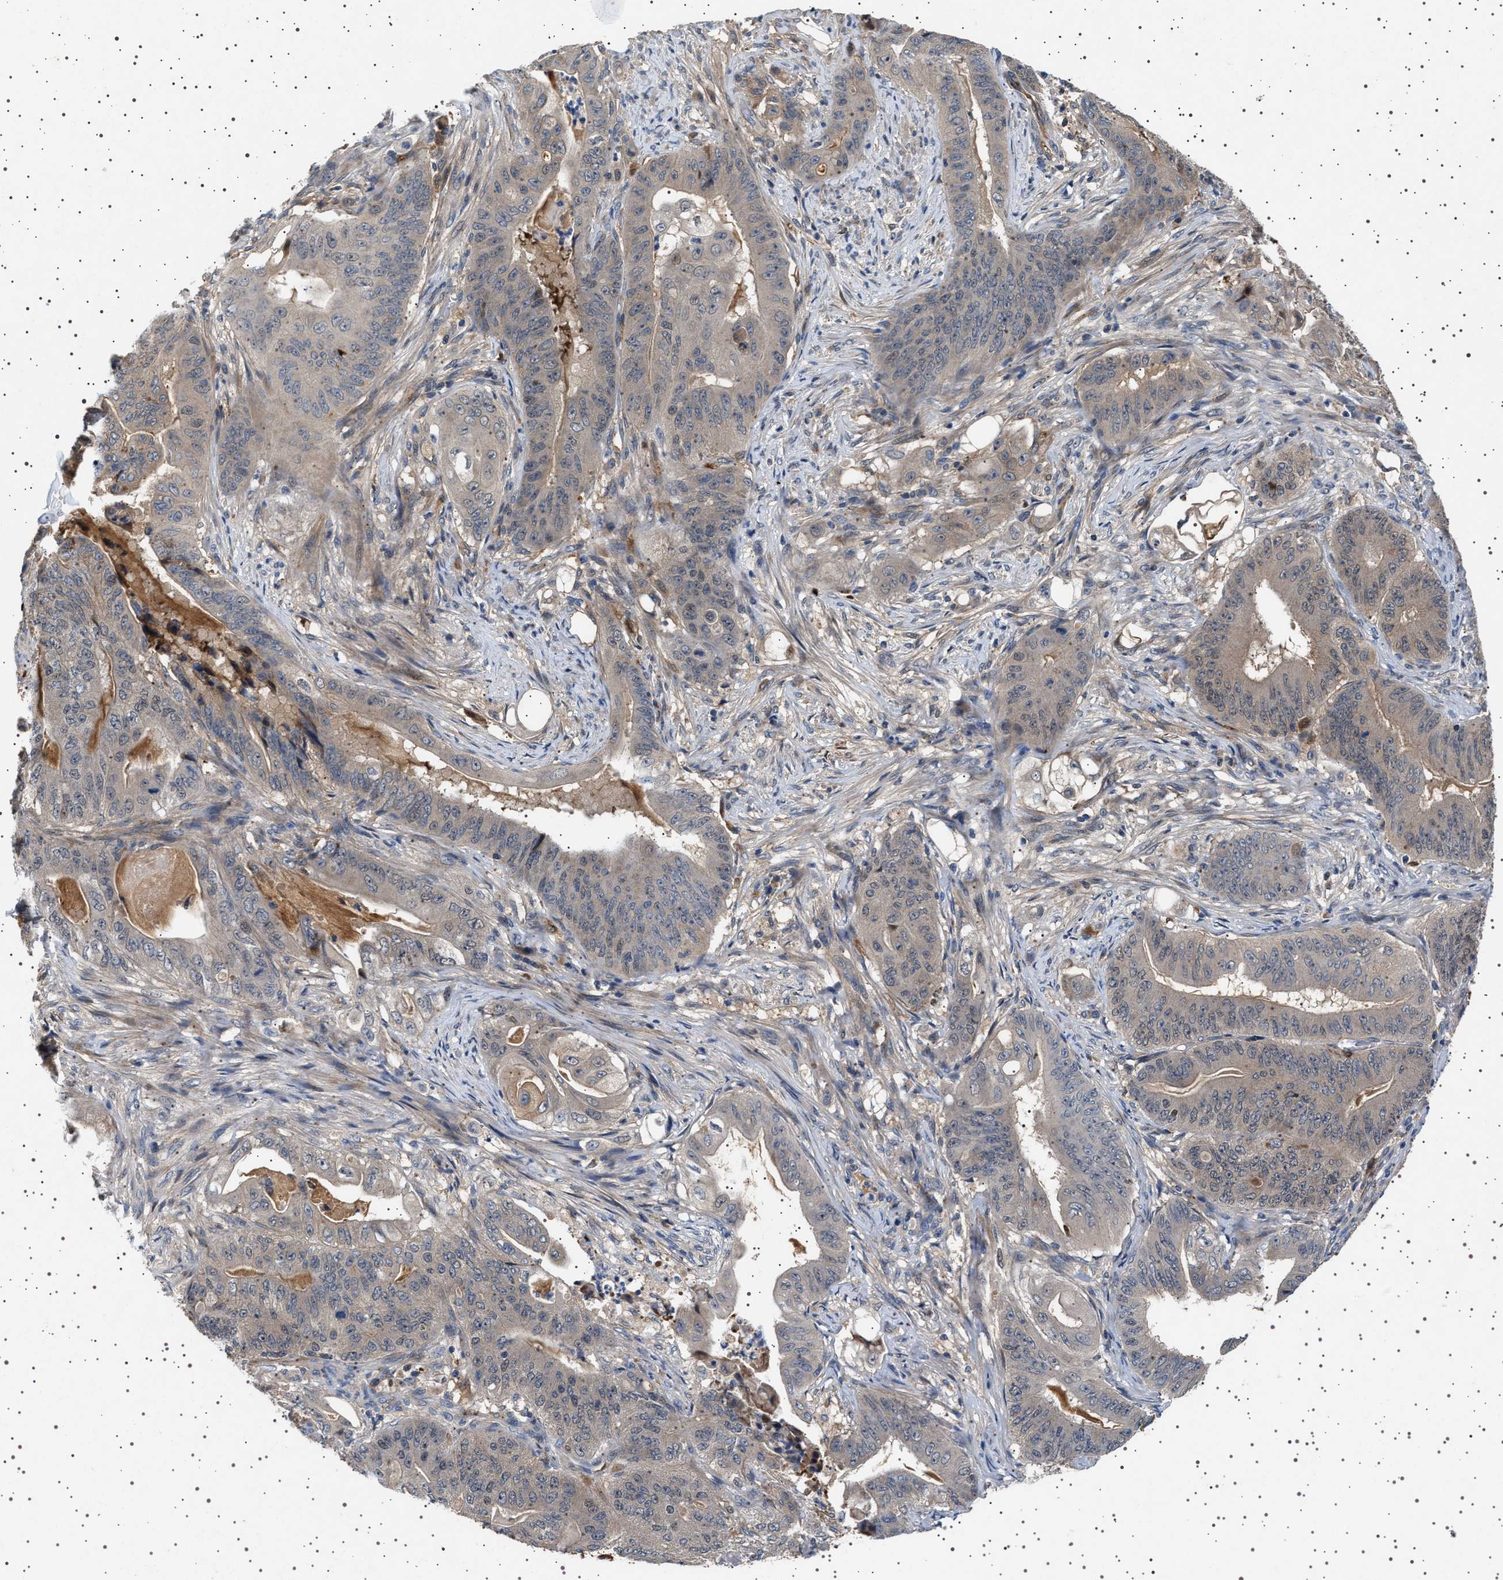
{"staining": {"intensity": "negative", "quantity": "none", "location": "none"}, "tissue": "stomach cancer", "cell_type": "Tumor cells", "image_type": "cancer", "snomed": [{"axis": "morphology", "description": "Adenocarcinoma, NOS"}, {"axis": "topography", "description": "Stomach"}], "caption": "Tumor cells are negative for brown protein staining in stomach adenocarcinoma.", "gene": "FICD", "patient": {"sex": "female", "age": 73}}